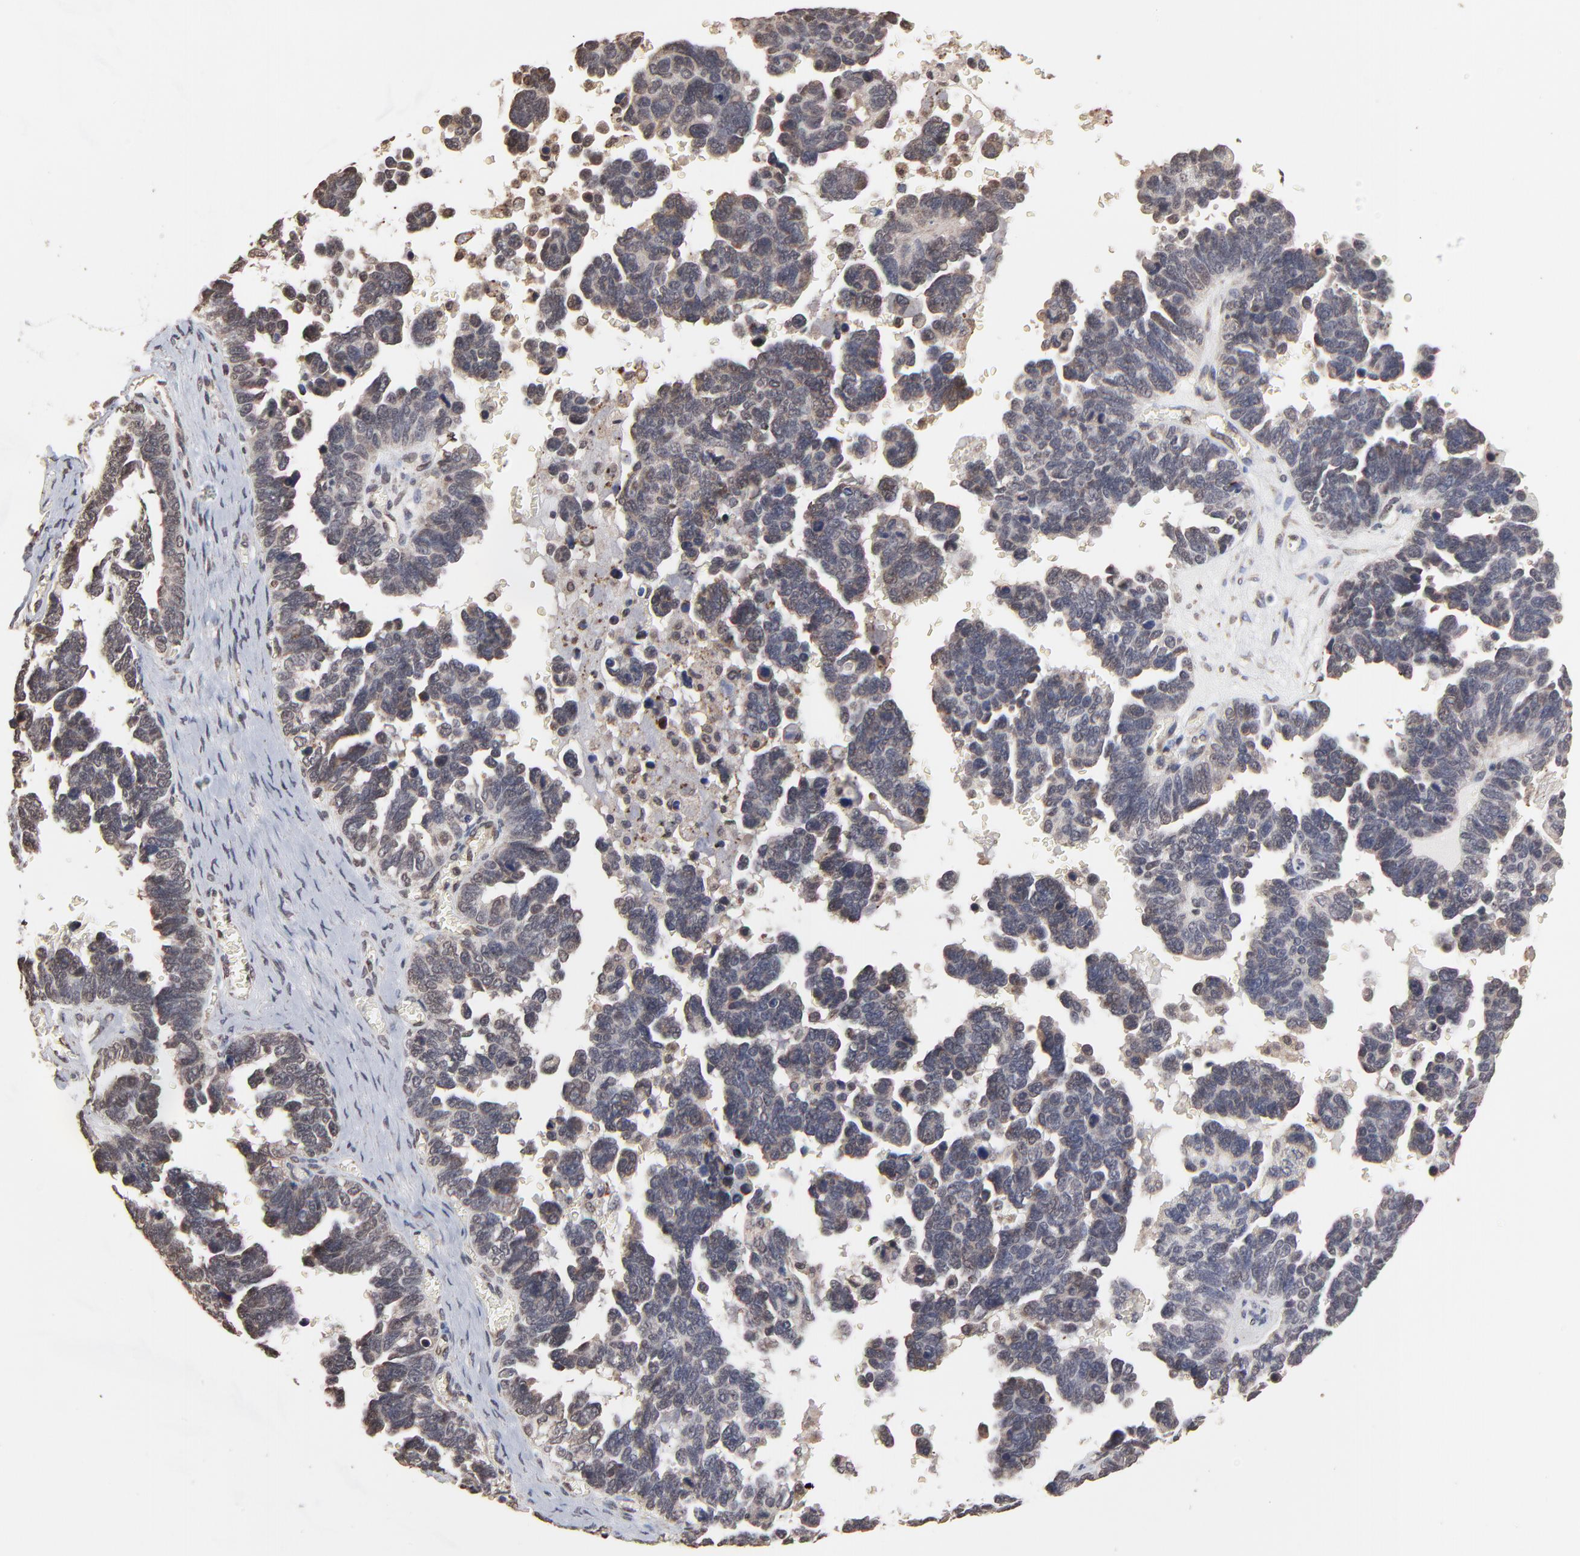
{"staining": {"intensity": "moderate", "quantity": "25%-75%", "location": "cytoplasmic/membranous"}, "tissue": "ovarian cancer", "cell_type": "Tumor cells", "image_type": "cancer", "snomed": [{"axis": "morphology", "description": "Cystadenocarcinoma, serous, NOS"}, {"axis": "topography", "description": "Ovary"}], "caption": "IHC of human ovarian serous cystadenocarcinoma demonstrates medium levels of moderate cytoplasmic/membranous staining in approximately 25%-75% of tumor cells.", "gene": "CHM", "patient": {"sex": "female", "age": 69}}